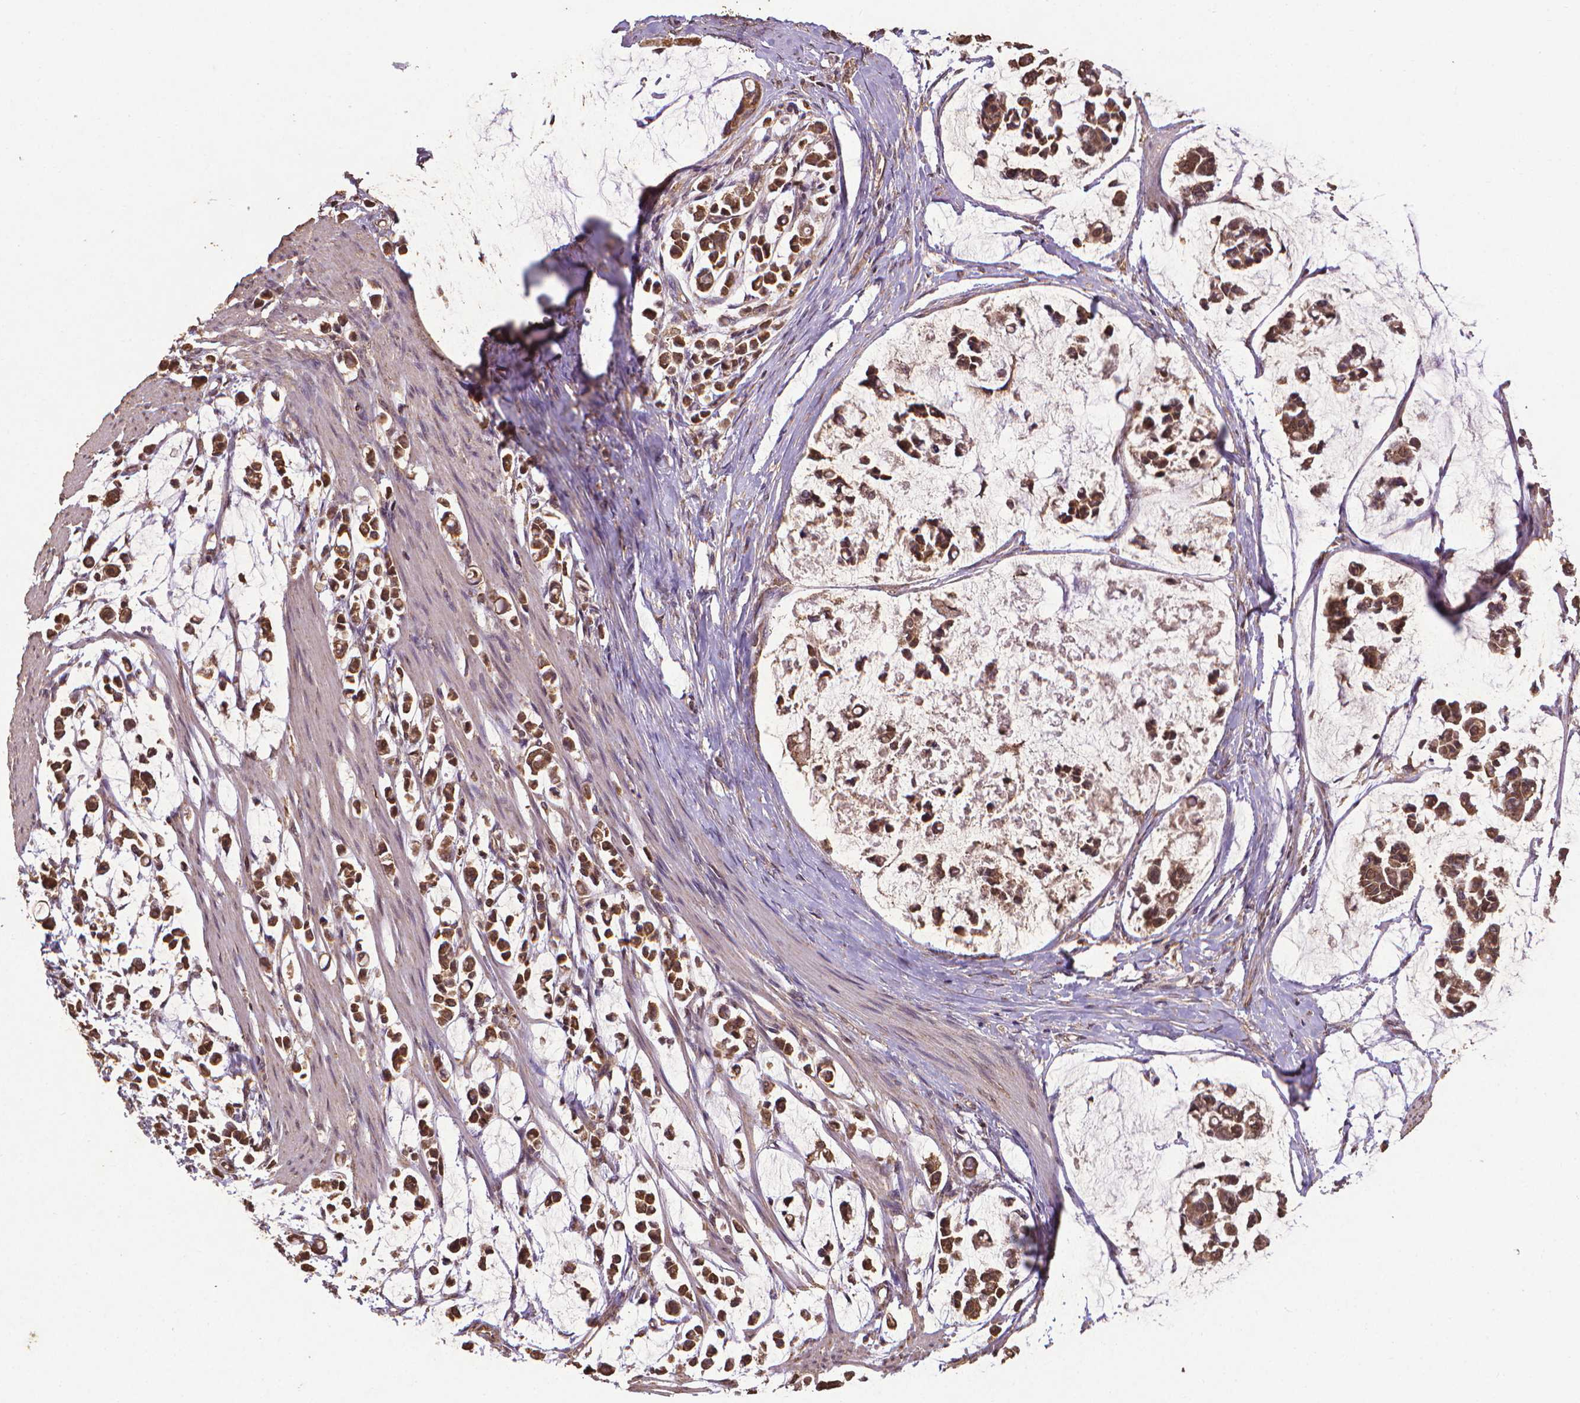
{"staining": {"intensity": "moderate", "quantity": ">75%", "location": "cytoplasmic/membranous"}, "tissue": "stomach cancer", "cell_type": "Tumor cells", "image_type": "cancer", "snomed": [{"axis": "morphology", "description": "Adenocarcinoma, NOS"}, {"axis": "topography", "description": "Stomach"}], "caption": "High-power microscopy captured an immunohistochemistry histopathology image of stomach cancer (adenocarcinoma), revealing moderate cytoplasmic/membranous expression in about >75% of tumor cells. (DAB (3,3'-diaminobenzidine) IHC, brown staining for protein, blue staining for nuclei).", "gene": "DCAF1", "patient": {"sex": "male", "age": 82}}